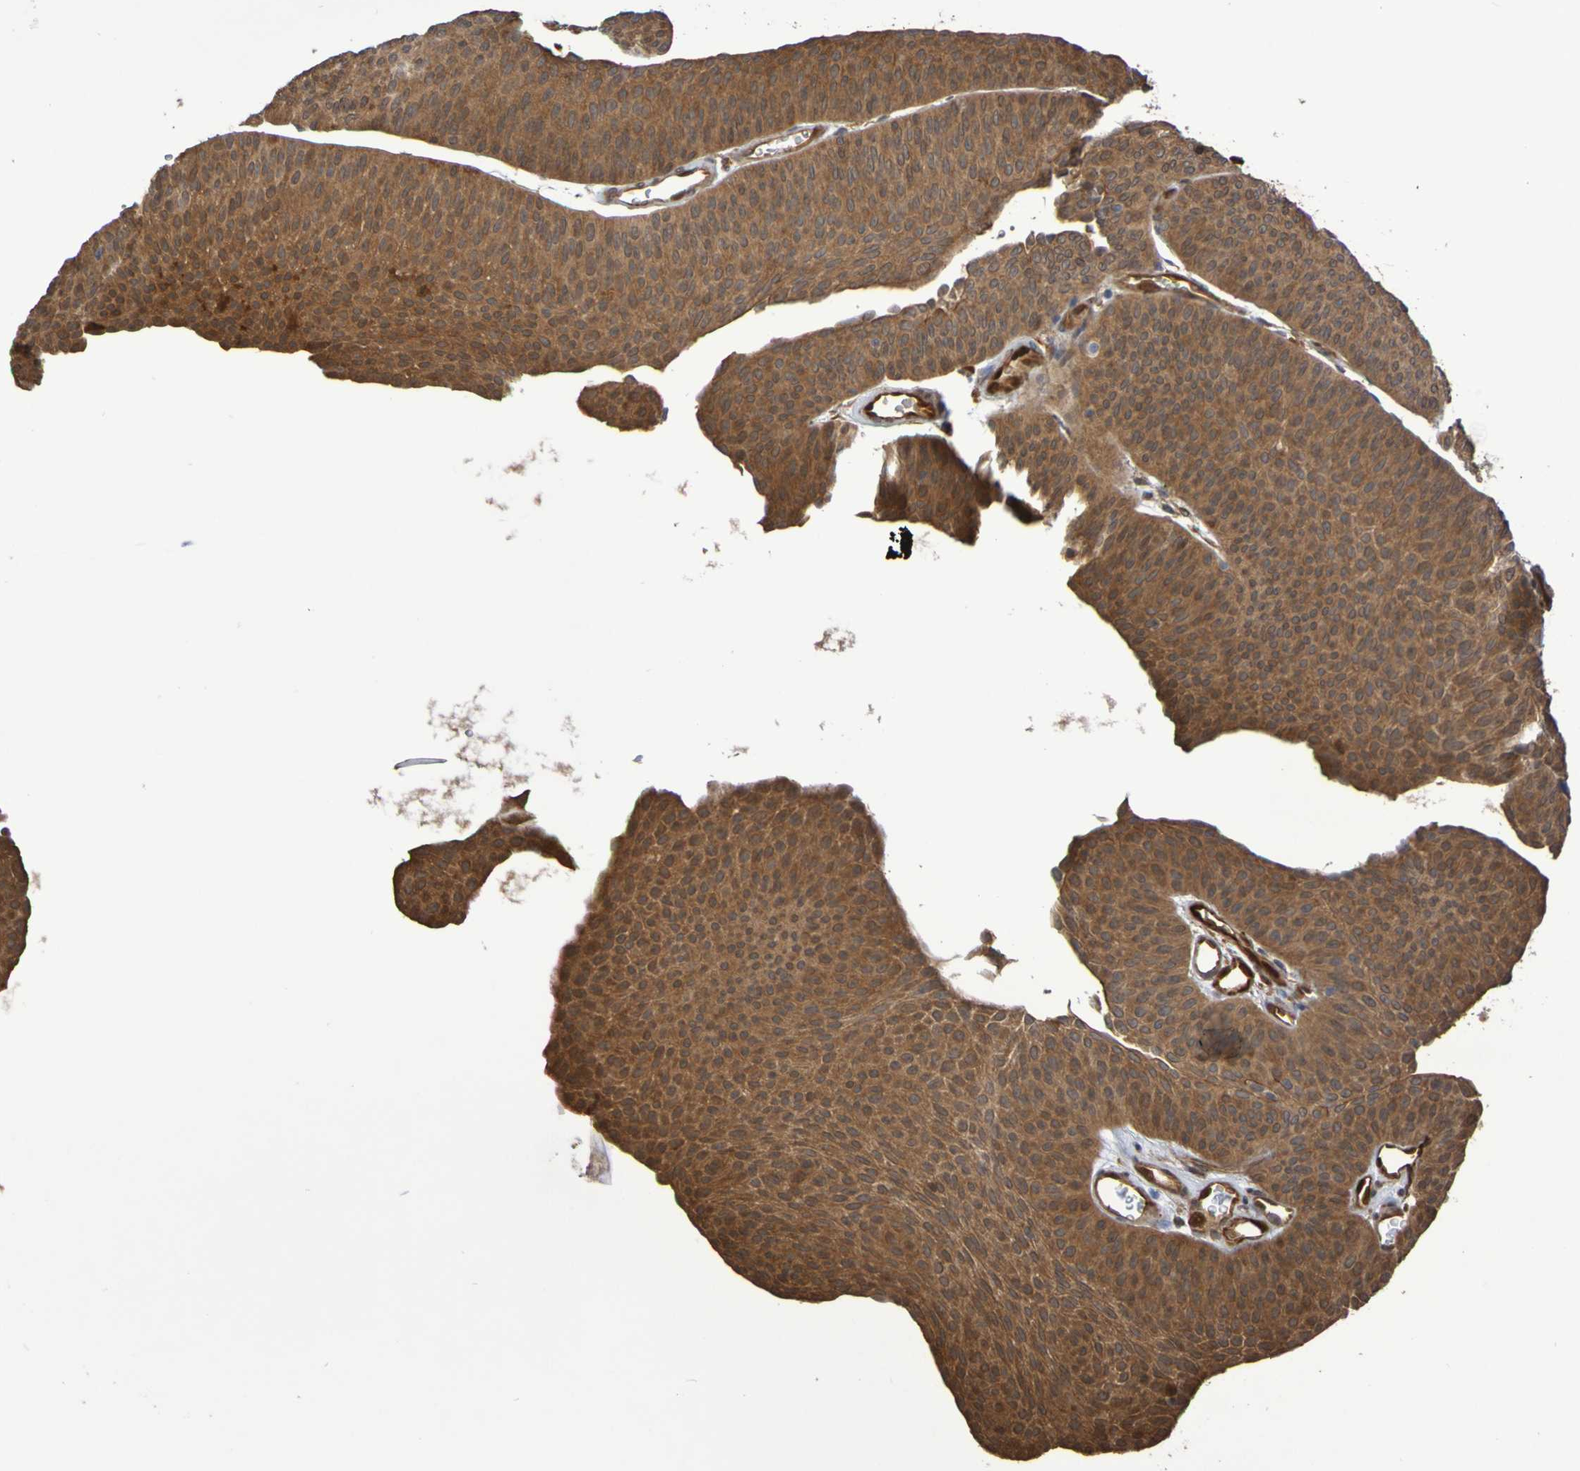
{"staining": {"intensity": "moderate", "quantity": ">75%", "location": "cytoplasmic/membranous"}, "tissue": "urothelial cancer", "cell_type": "Tumor cells", "image_type": "cancer", "snomed": [{"axis": "morphology", "description": "Urothelial carcinoma, Low grade"}, {"axis": "topography", "description": "Urinary bladder"}], "caption": "Immunohistochemistry (DAB (3,3'-diaminobenzidine)) staining of low-grade urothelial carcinoma demonstrates moderate cytoplasmic/membranous protein staining in approximately >75% of tumor cells. The staining is performed using DAB brown chromogen to label protein expression. The nuclei are counter-stained blue using hematoxylin.", "gene": "SERPINB6", "patient": {"sex": "female", "age": 60}}